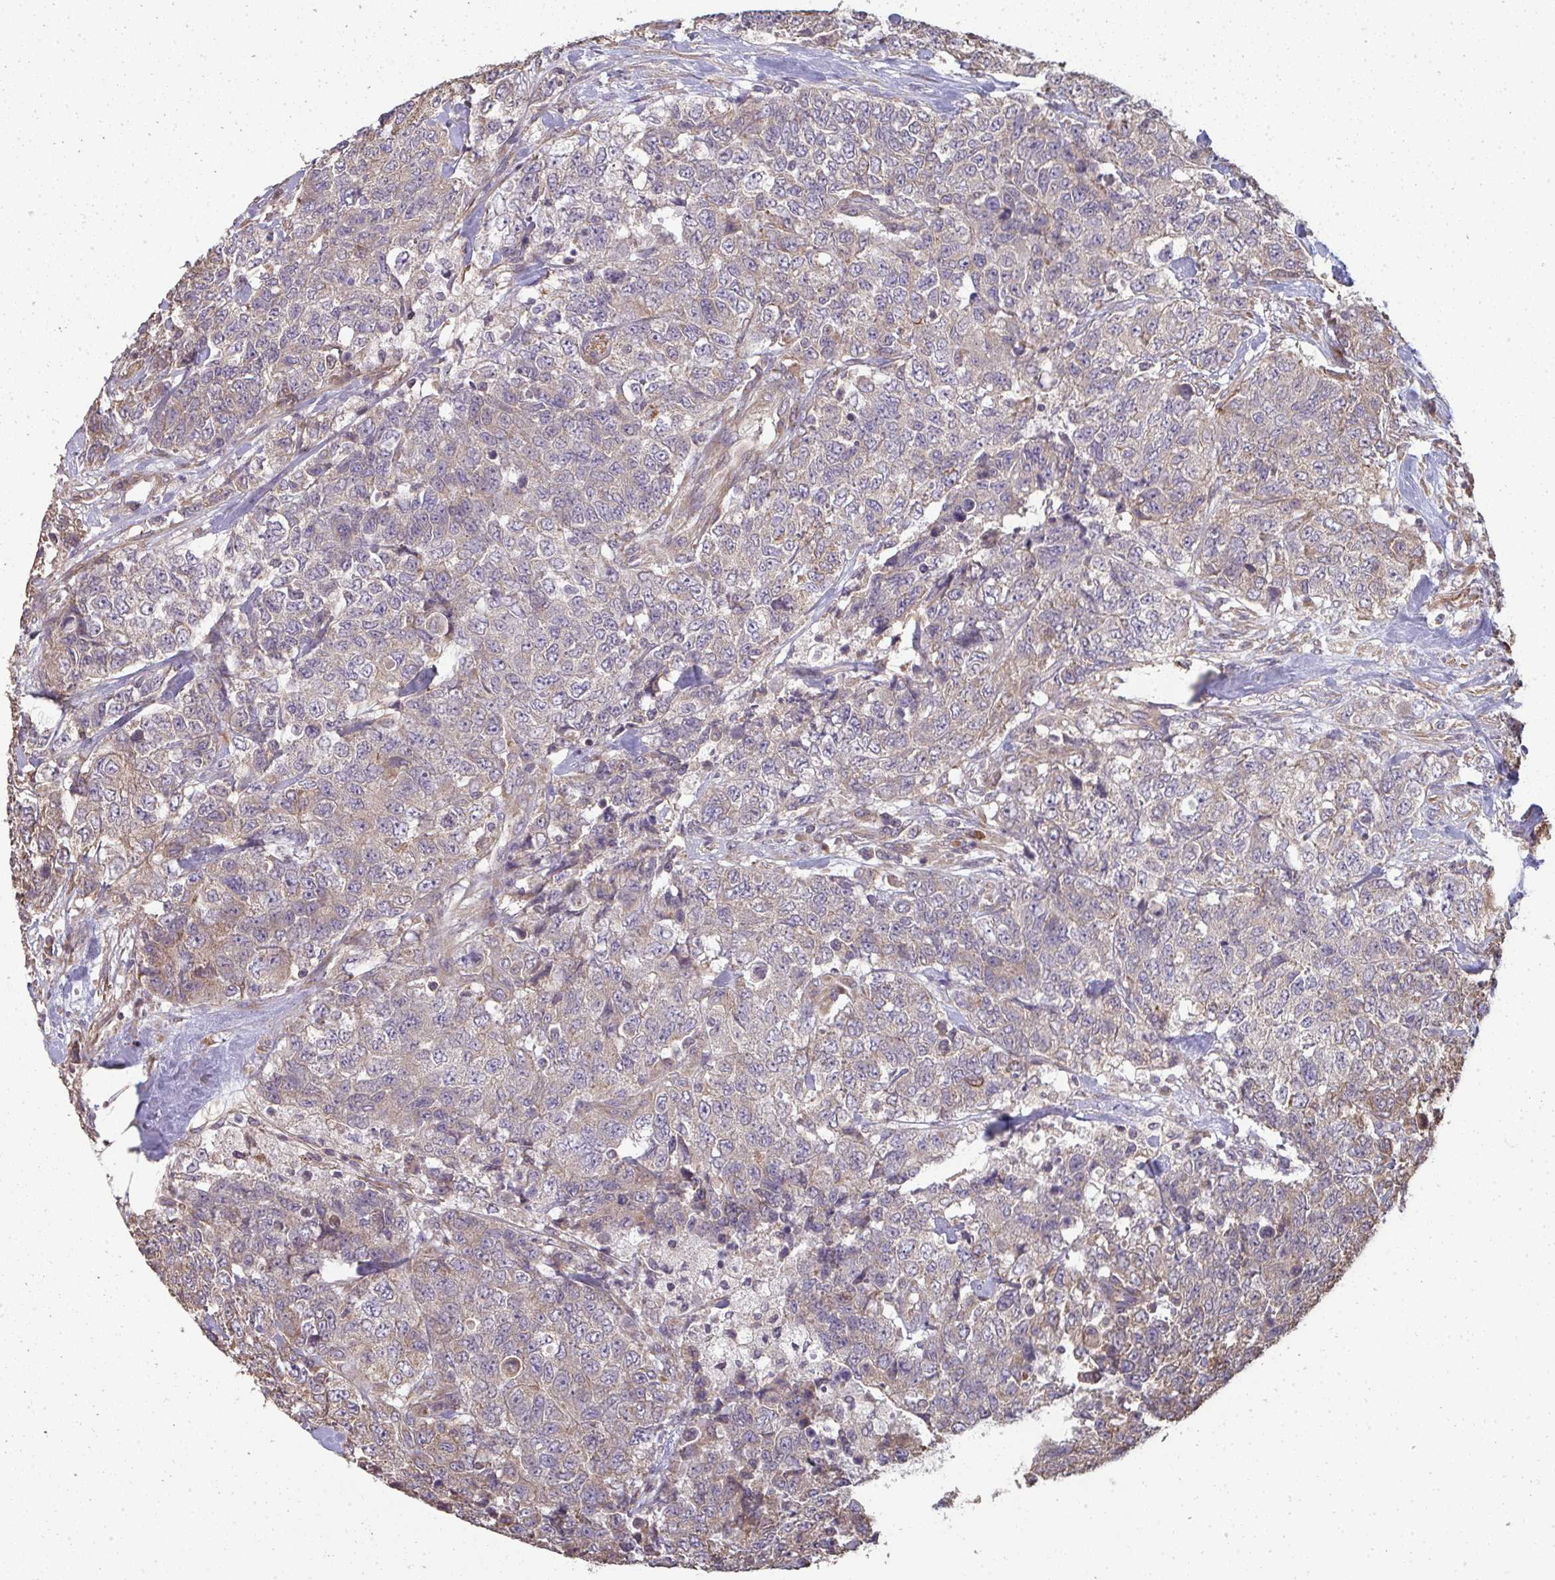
{"staining": {"intensity": "weak", "quantity": ">75%", "location": "cytoplasmic/membranous"}, "tissue": "urothelial cancer", "cell_type": "Tumor cells", "image_type": "cancer", "snomed": [{"axis": "morphology", "description": "Urothelial carcinoma, High grade"}, {"axis": "topography", "description": "Urinary bladder"}], "caption": "Urothelial cancer tissue shows weak cytoplasmic/membranous expression in approximately >75% of tumor cells, visualized by immunohistochemistry.", "gene": "ZFYVE28", "patient": {"sex": "female", "age": 78}}